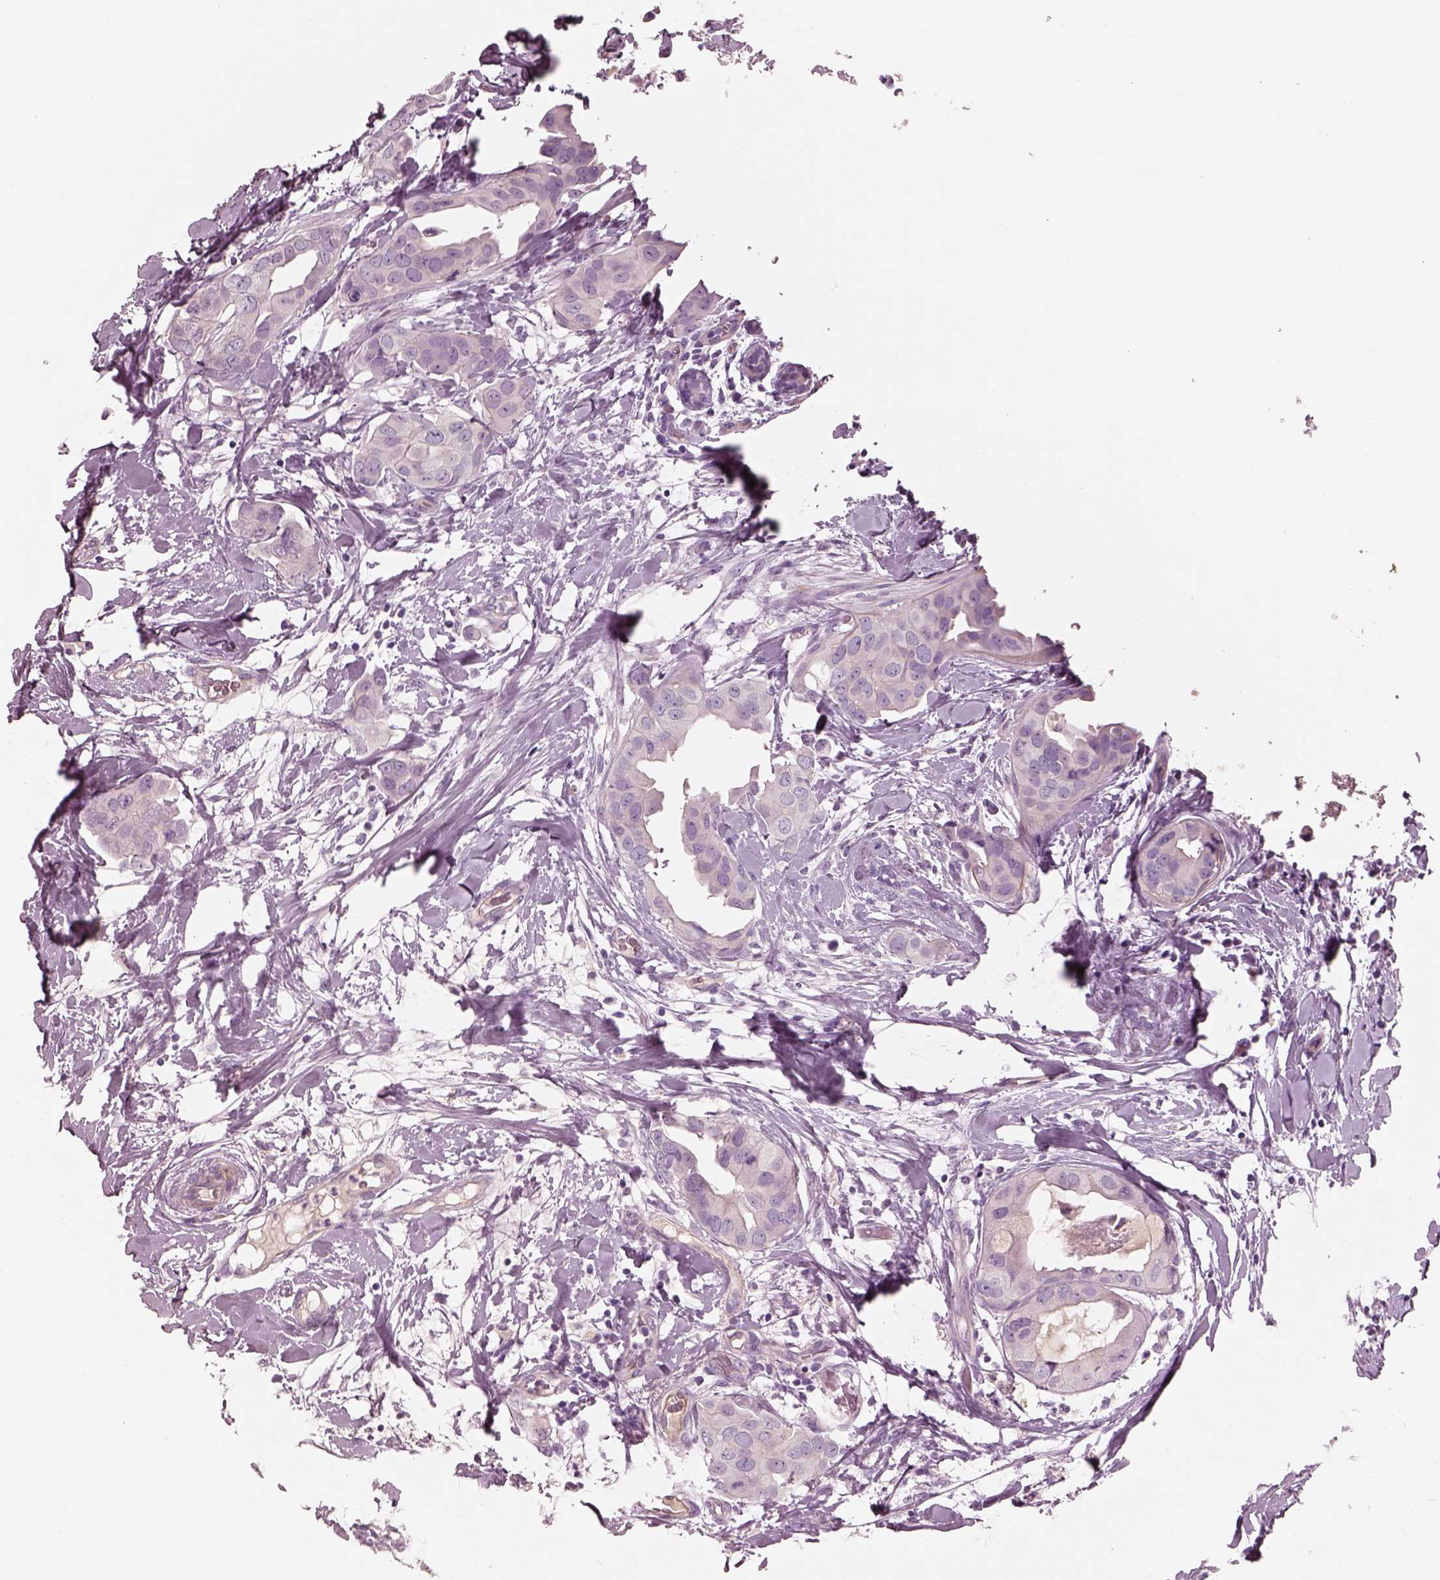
{"staining": {"intensity": "negative", "quantity": "none", "location": "none"}, "tissue": "breast cancer", "cell_type": "Tumor cells", "image_type": "cancer", "snomed": [{"axis": "morphology", "description": "Normal tissue, NOS"}, {"axis": "morphology", "description": "Duct carcinoma"}, {"axis": "topography", "description": "Breast"}], "caption": "High magnification brightfield microscopy of breast infiltrating ductal carcinoma stained with DAB (brown) and counterstained with hematoxylin (blue): tumor cells show no significant expression. (IHC, brightfield microscopy, high magnification).", "gene": "IGLL1", "patient": {"sex": "female", "age": 40}}